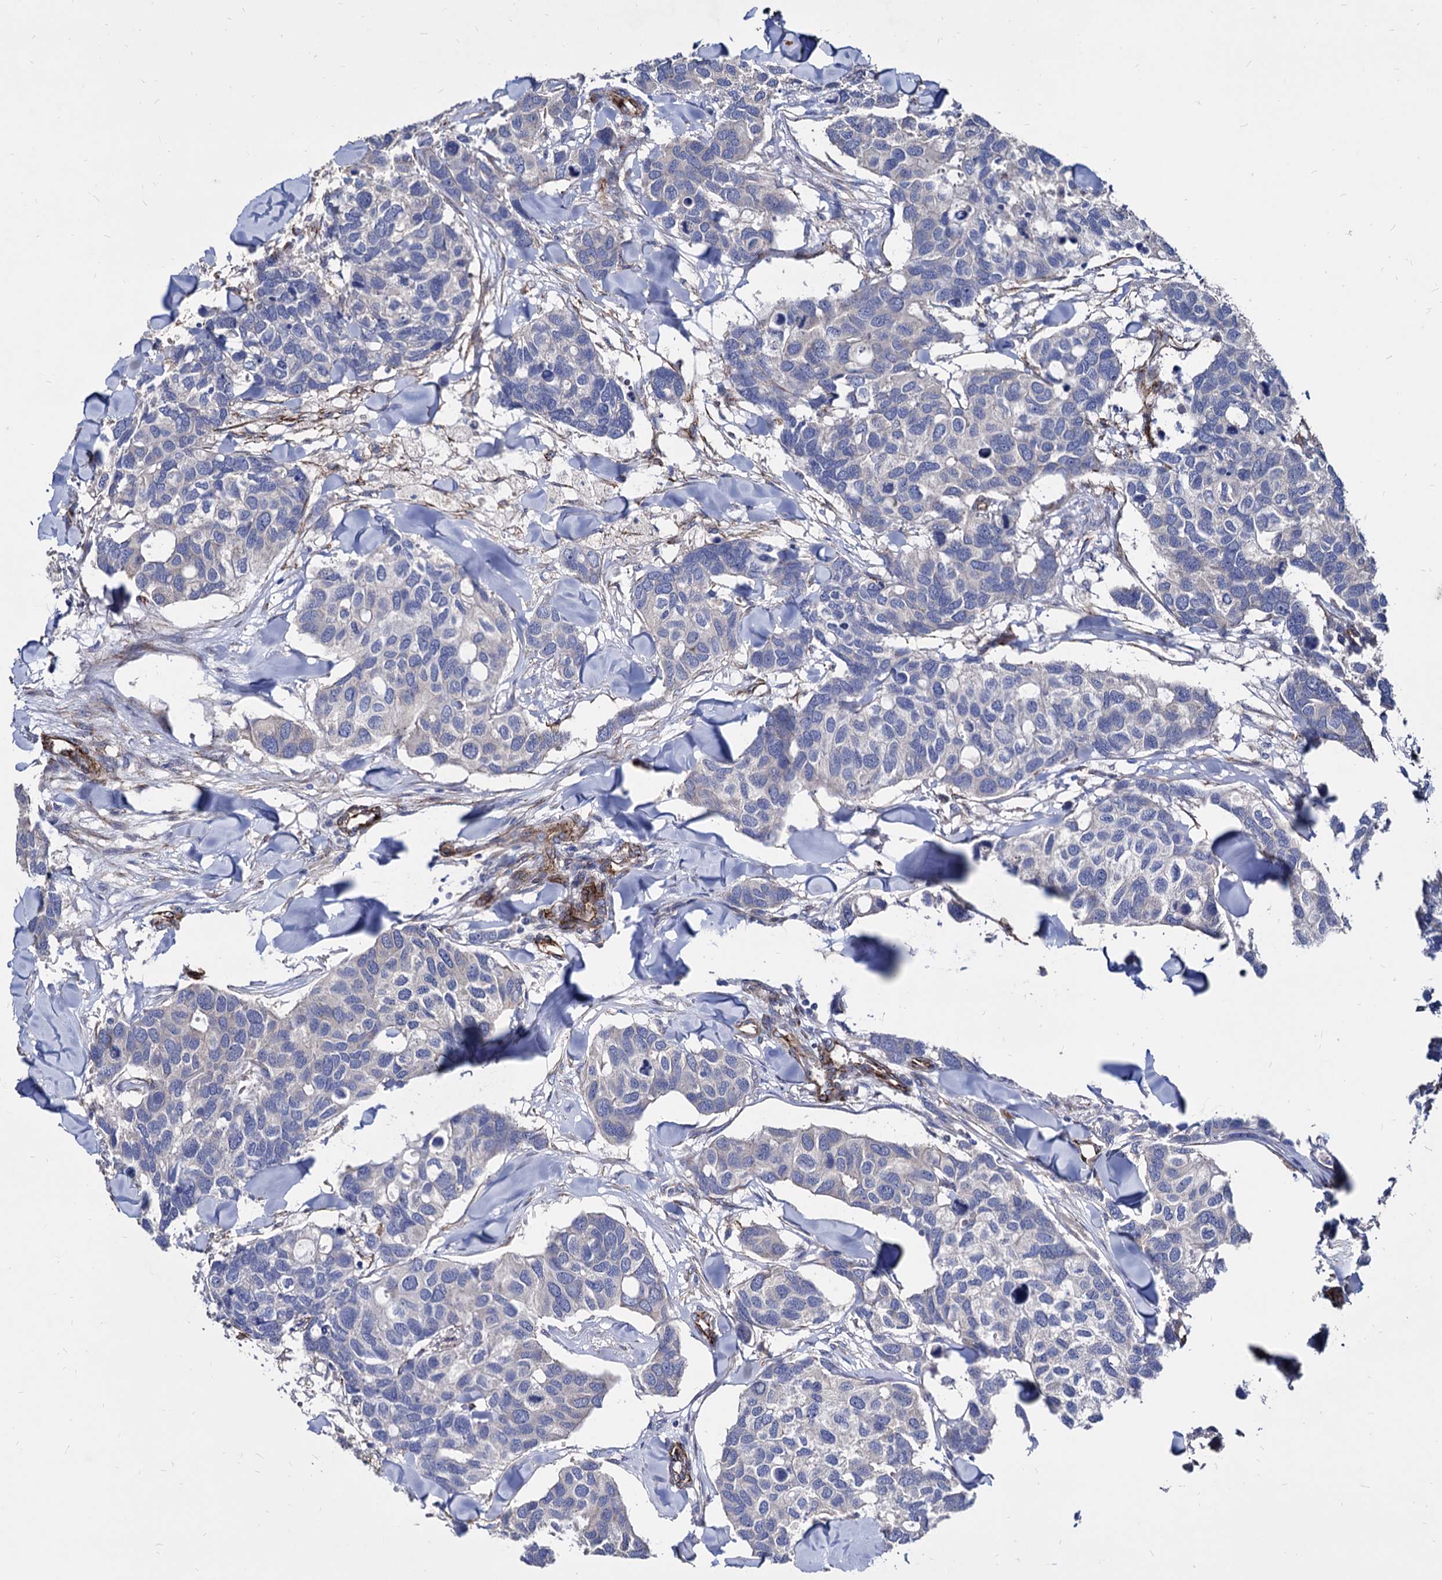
{"staining": {"intensity": "negative", "quantity": "none", "location": "none"}, "tissue": "breast cancer", "cell_type": "Tumor cells", "image_type": "cancer", "snomed": [{"axis": "morphology", "description": "Duct carcinoma"}, {"axis": "topography", "description": "Breast"}], "caption": "A photomicrograph of human breast infiltrating ductal carcinoma is negative for staining in tumor cells.", "gene": "WDR11", "patient": {"sex": "female", "age": 83}}